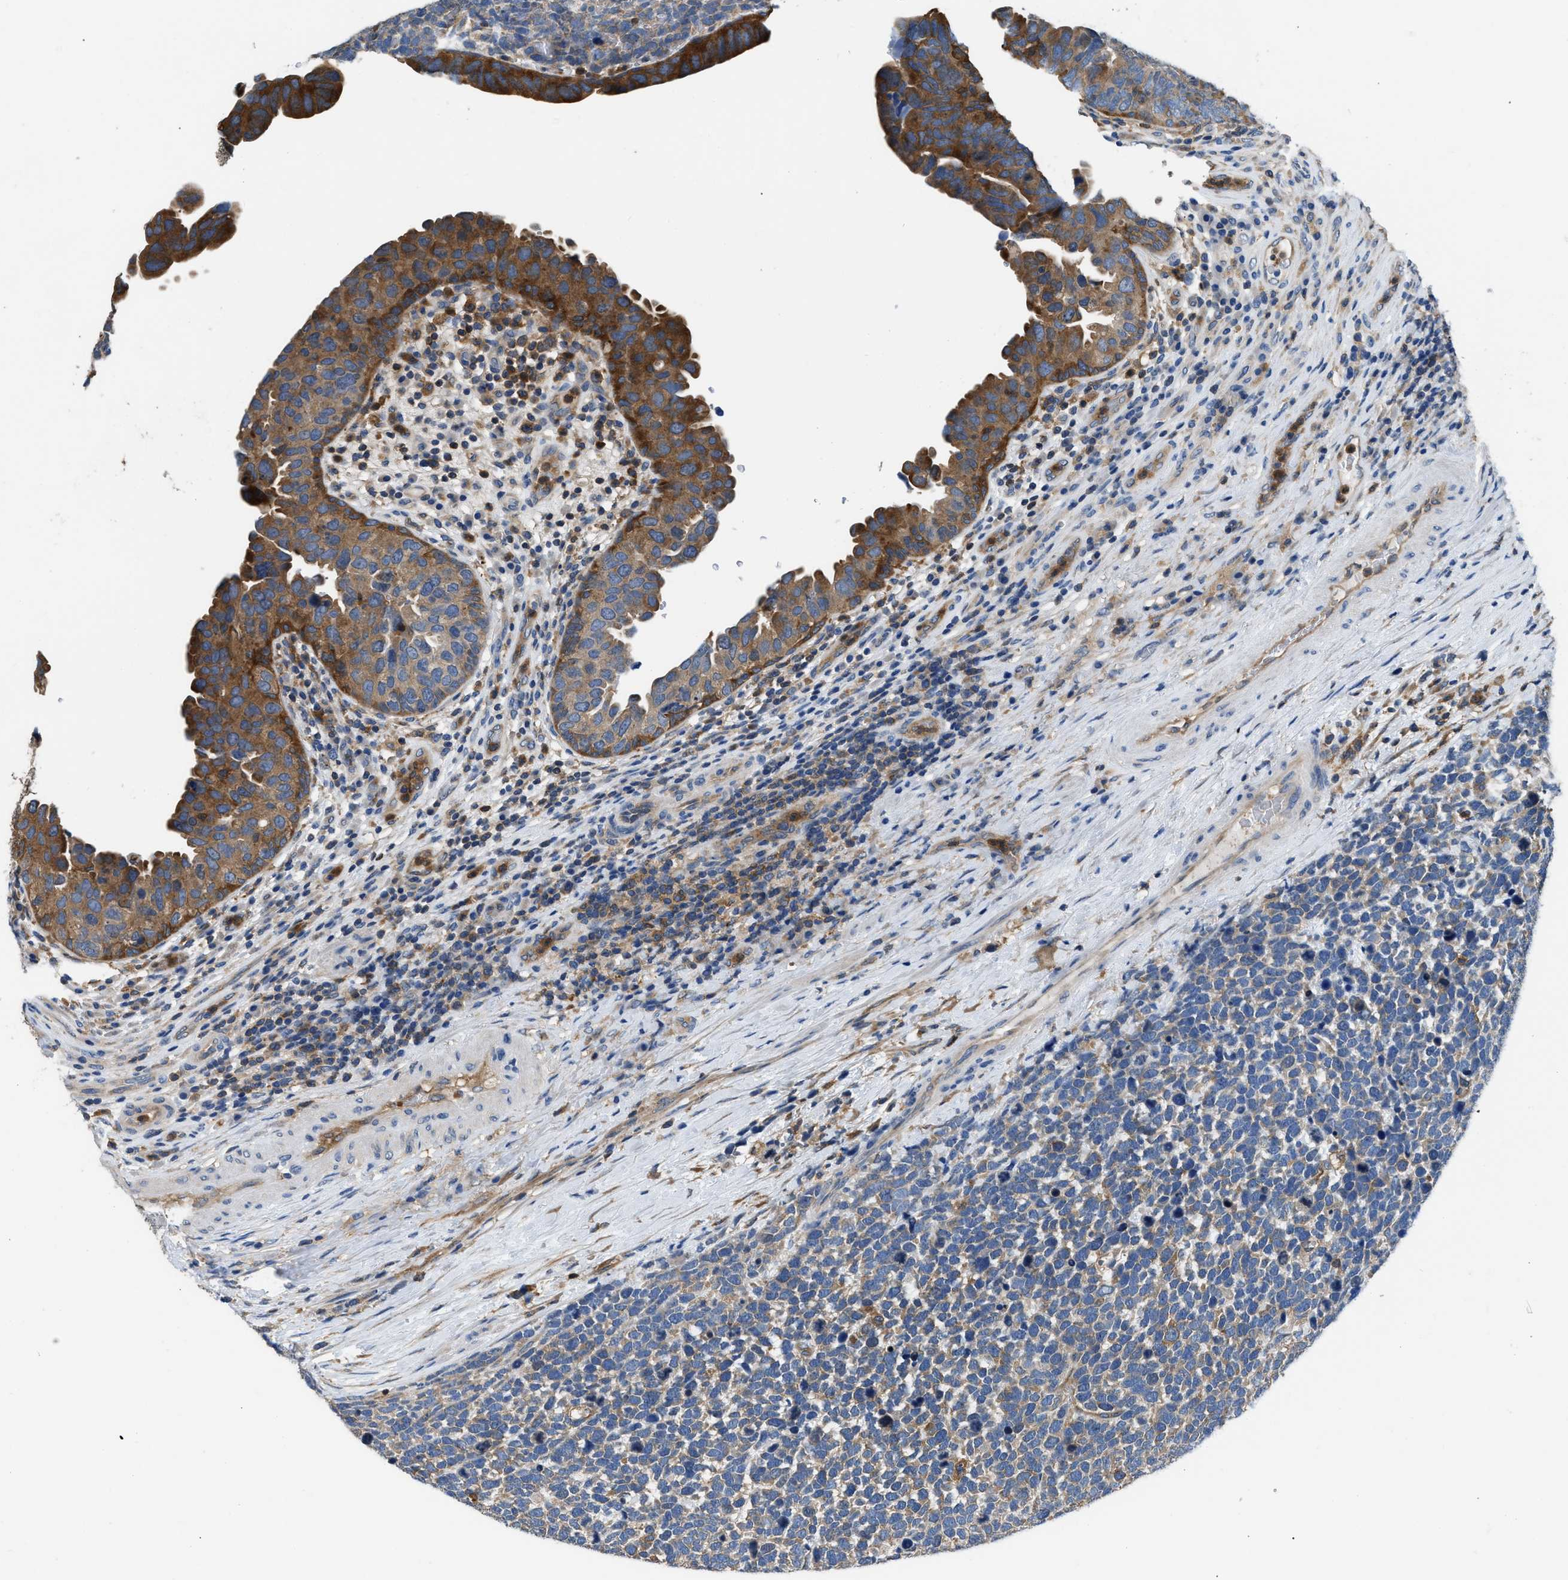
{"staining": {"intensity": "moderate", "quantity": "25%-75%", "location": "cytoplasmic/membranous"}, "tissue": "urothelial cancer", "cell_type": "Tumor cells", "image_type": "cancer", "snomed": [{"axis": "morphology", "description": "Urothelial carcinoma, High grade"}, {"axis": "topography", "description": "Urinary bladder"}], "caption": "High-power microscopy captured an IHC histopathology image of urothelial cancer, revealing moderate cytoplasmic/membranous positivity in about 25%-75% of tumor cells. The protein is stained brown, and the nuclei are stained in blue (DAB IHC with brightfield microscopy, high magnification).", "gene": "PKM", "patient": {"sex": "female", "age": 82}}